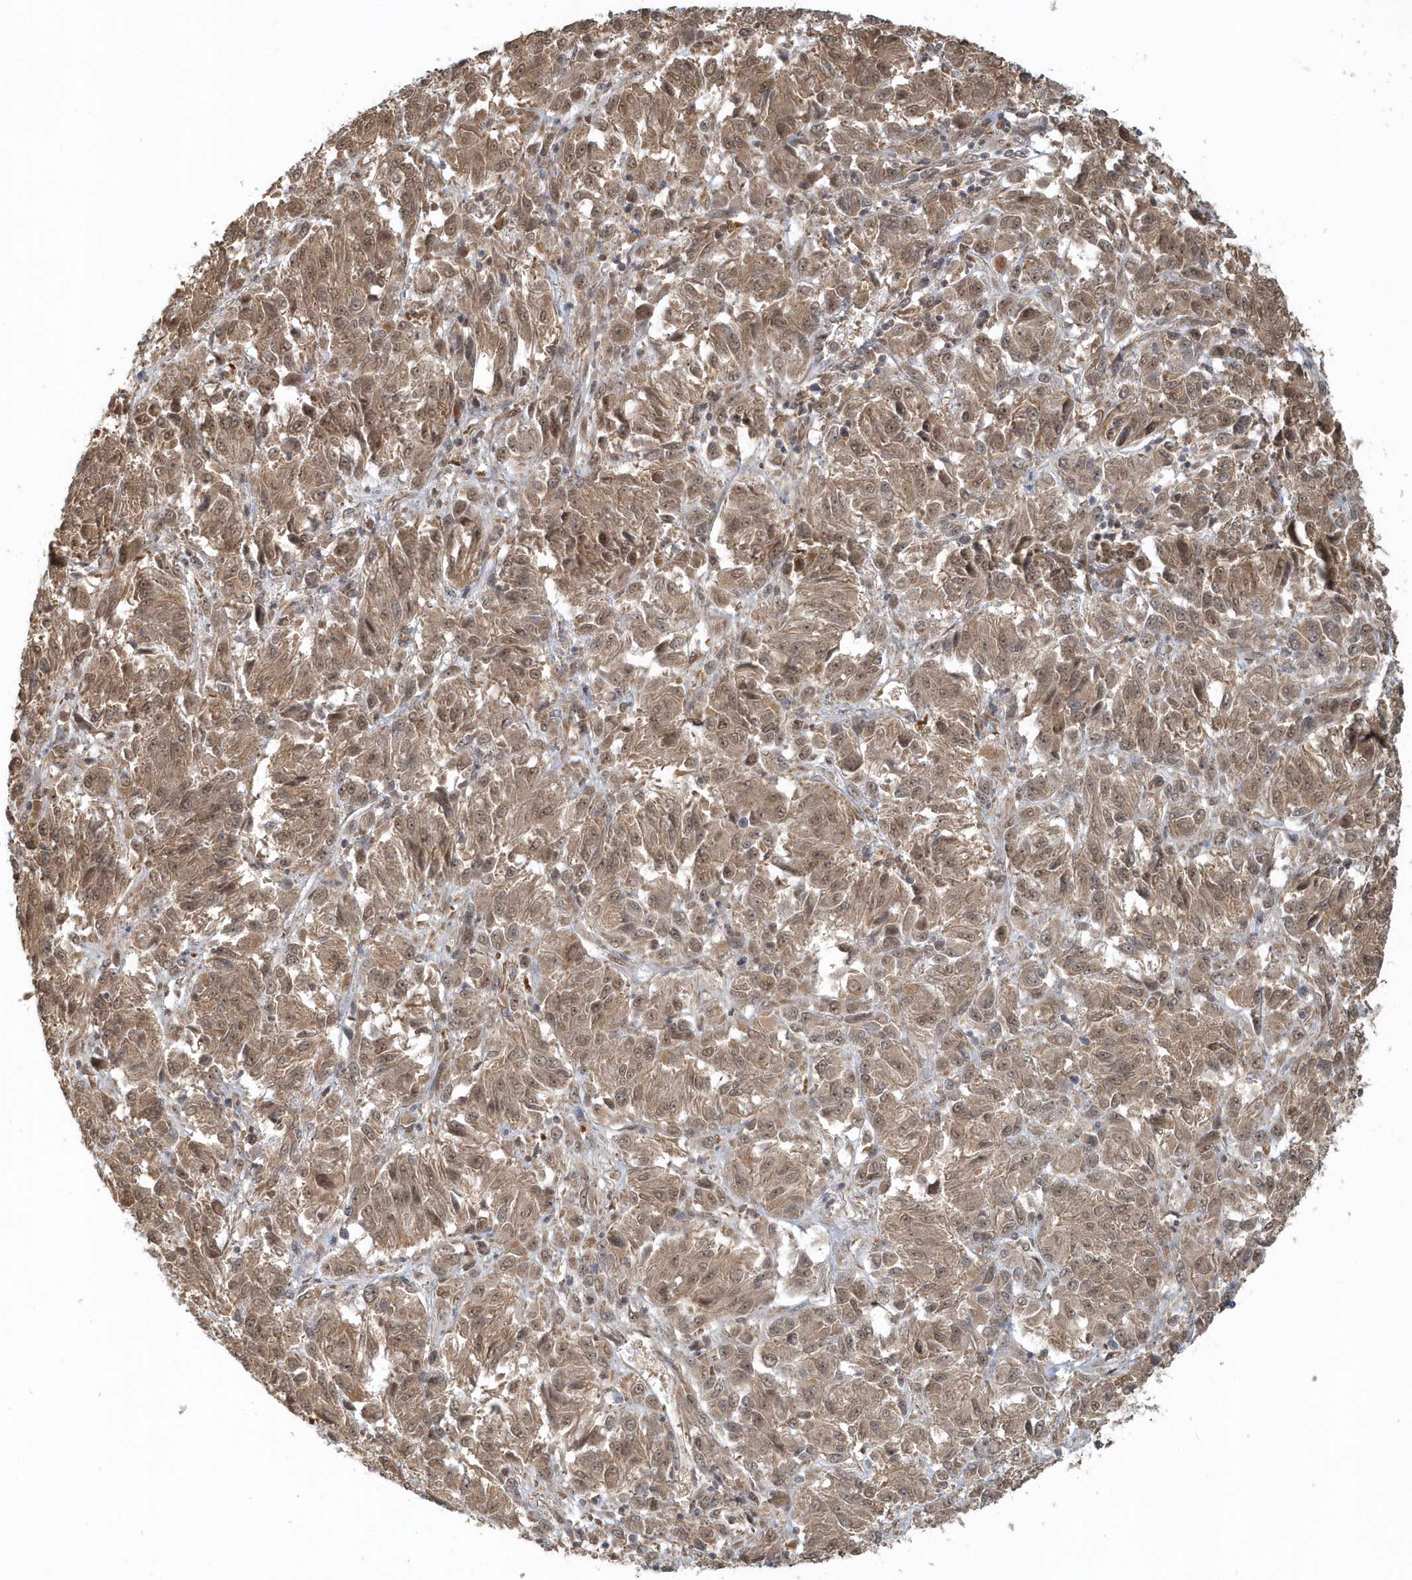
{"staining": {"intensity": "moderate", "quantity": ">75%", "location": "cytoplasmic/membranous,nuclear"}, "tissue": "melanoma", "cell_type": "Tumor cells", "image_type": "cancer", "snomed": [{"axis": "morphology", "description": "Malignant melanoma, Metastatic site"}, {"axis": "topography", "description": "Lung"}], "caption": "Immunohistochemistry (IHC) (DAB (3,3'-diaminobenzidine)) staining of human melanoma reveals moderate cytoplasmic/membranous and nuclear protein positivity in approximately >75% of tumor cells.", "gene": "PSMD6", "patient": {"sex": "male", "age": 64}}